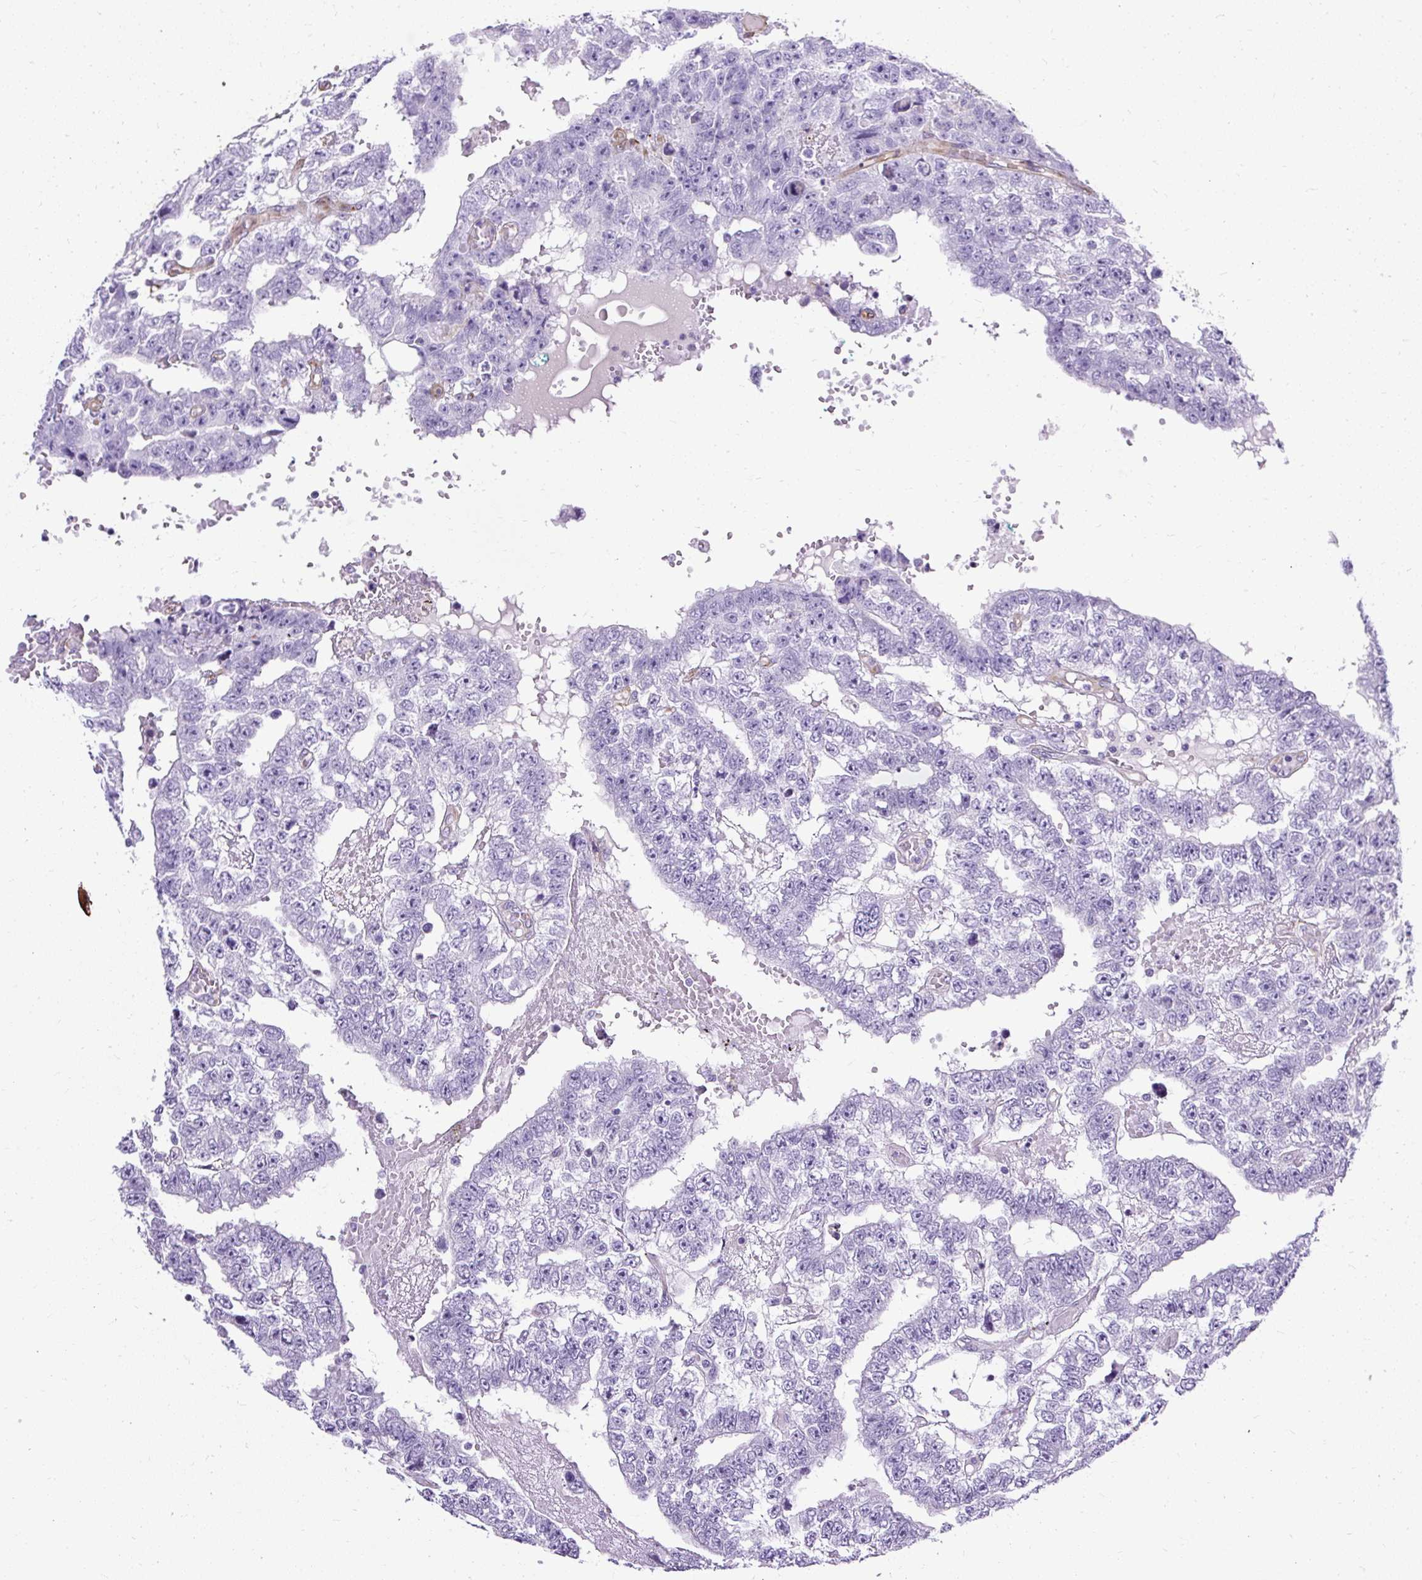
{"staining": {"intensity": "negative", "quantity": "none", "location": "none"}, "tissue": "testis cancer", "cell_type": "Tumor cells", "image_type": "cancer", "snomed": [{"axis": "morphology", "description": "Carcinoma, Embryonal, NOS"}, {"axis": "topography", "description": "Testis"}], "caption": "Embryonal carcinoma (testis) was stained to show a protein in brown. There is no significant staining in tumor cells.", "gene": "PLS1", "patient": {"sex": "male", "age": 25}}